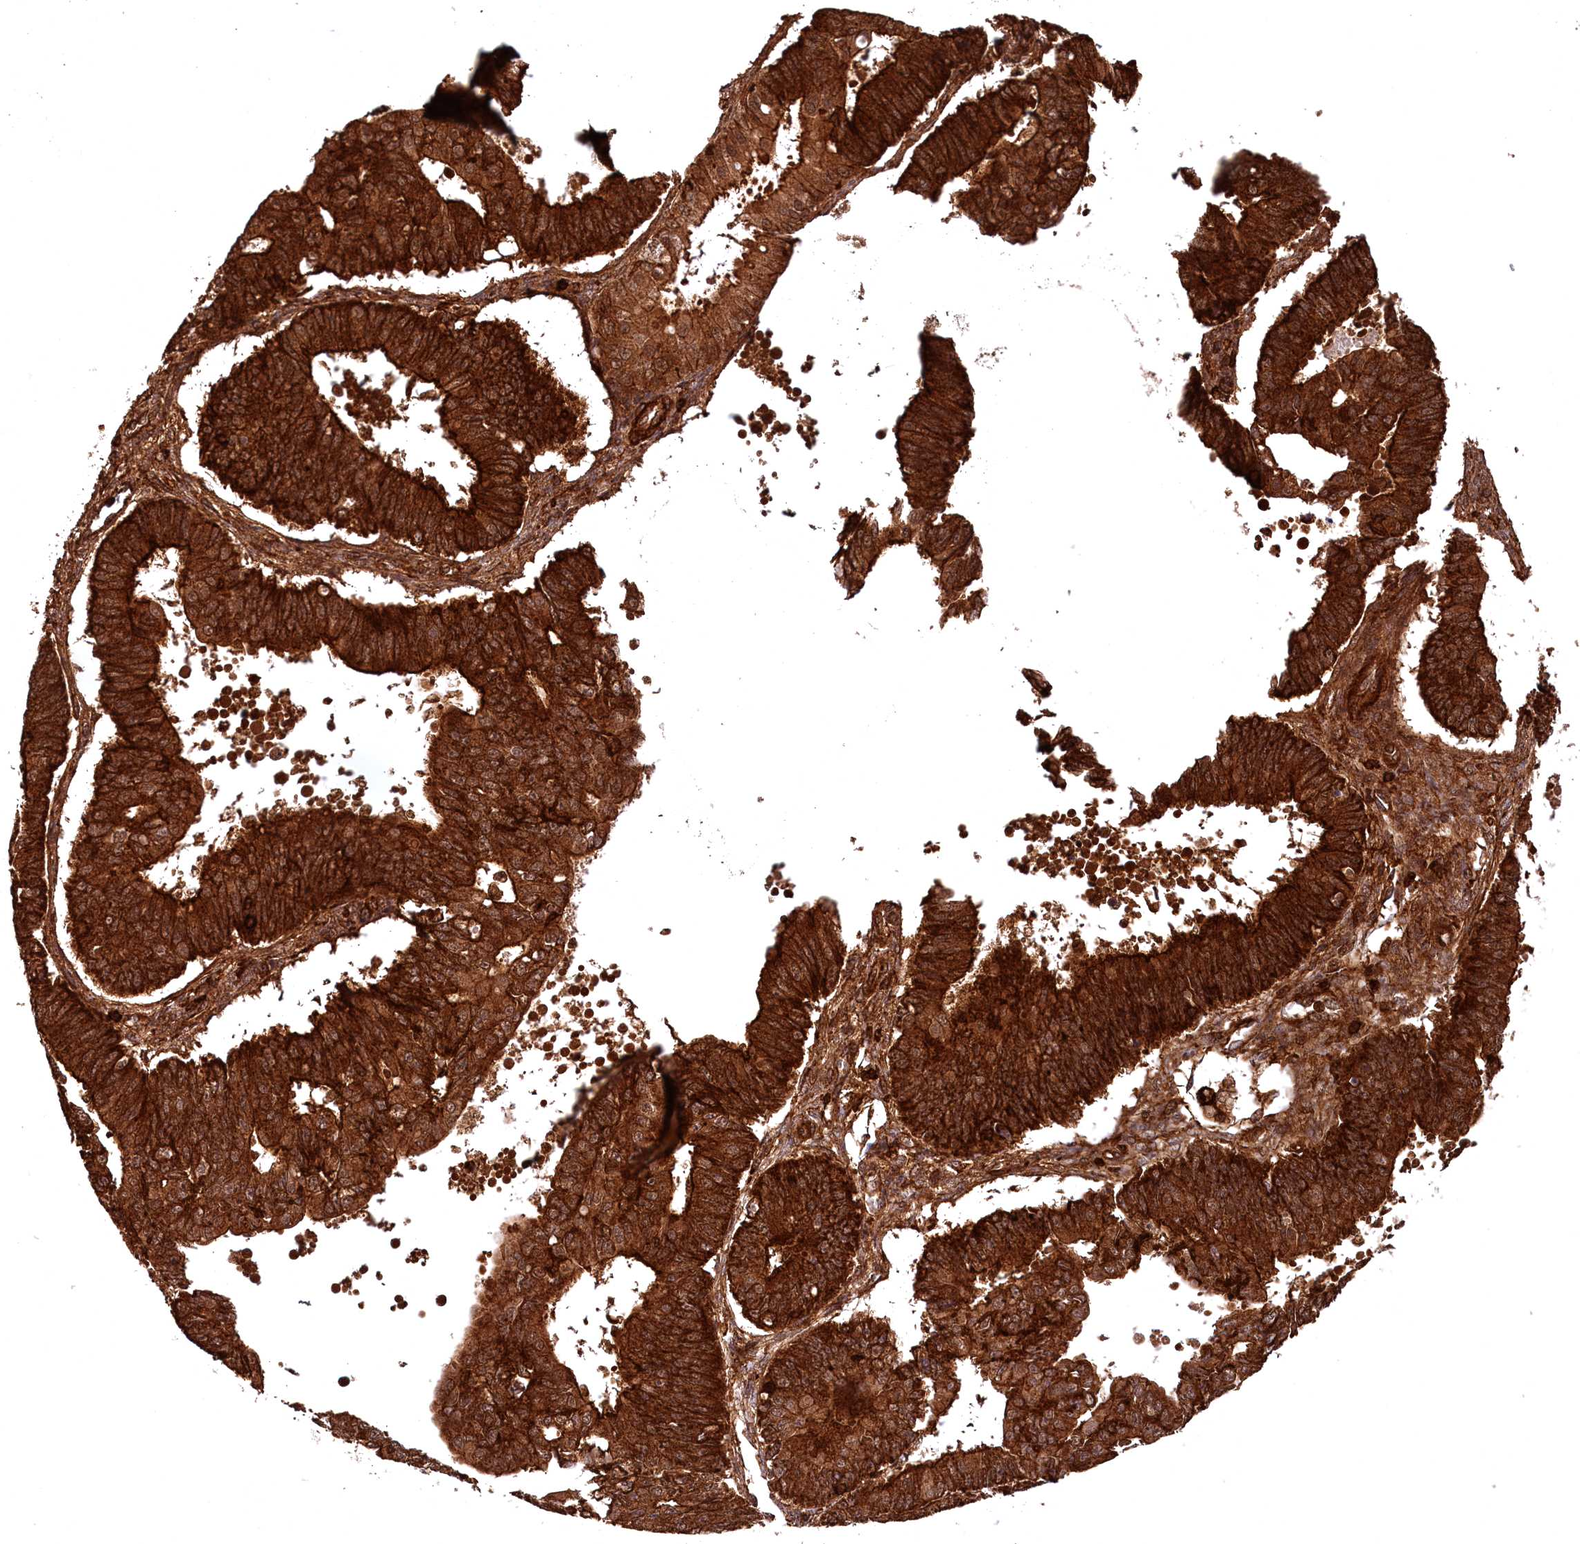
{"staining": {"intensity": "strong", "quantity": ">75%", "location": "cytoplasmic/membranous"}, "tissue": "ovarian cancer", "cell_type": "Tumor cells", "image_type": "cancer", "snomed": [{"axis": "morphology", "description": "Carcinoma, endometroid"}, {"axis": "topography", "description": "Appendix"}, {"axis": "topography", "description": "Ovary"}], "caption": "Tumor cells exhibit high levels of strong cytoplasmic/membranous positivity in about >75% of cells in human ovarian endometroid carcinoma. (Stains: DAB (3,3'-diaminobenzidine) in brown, nuclei in blue, Microscopy: brightfield microscopy at high magnification).", "gene": "STUB1", "patient": {"sex": "female", "age": 42}}